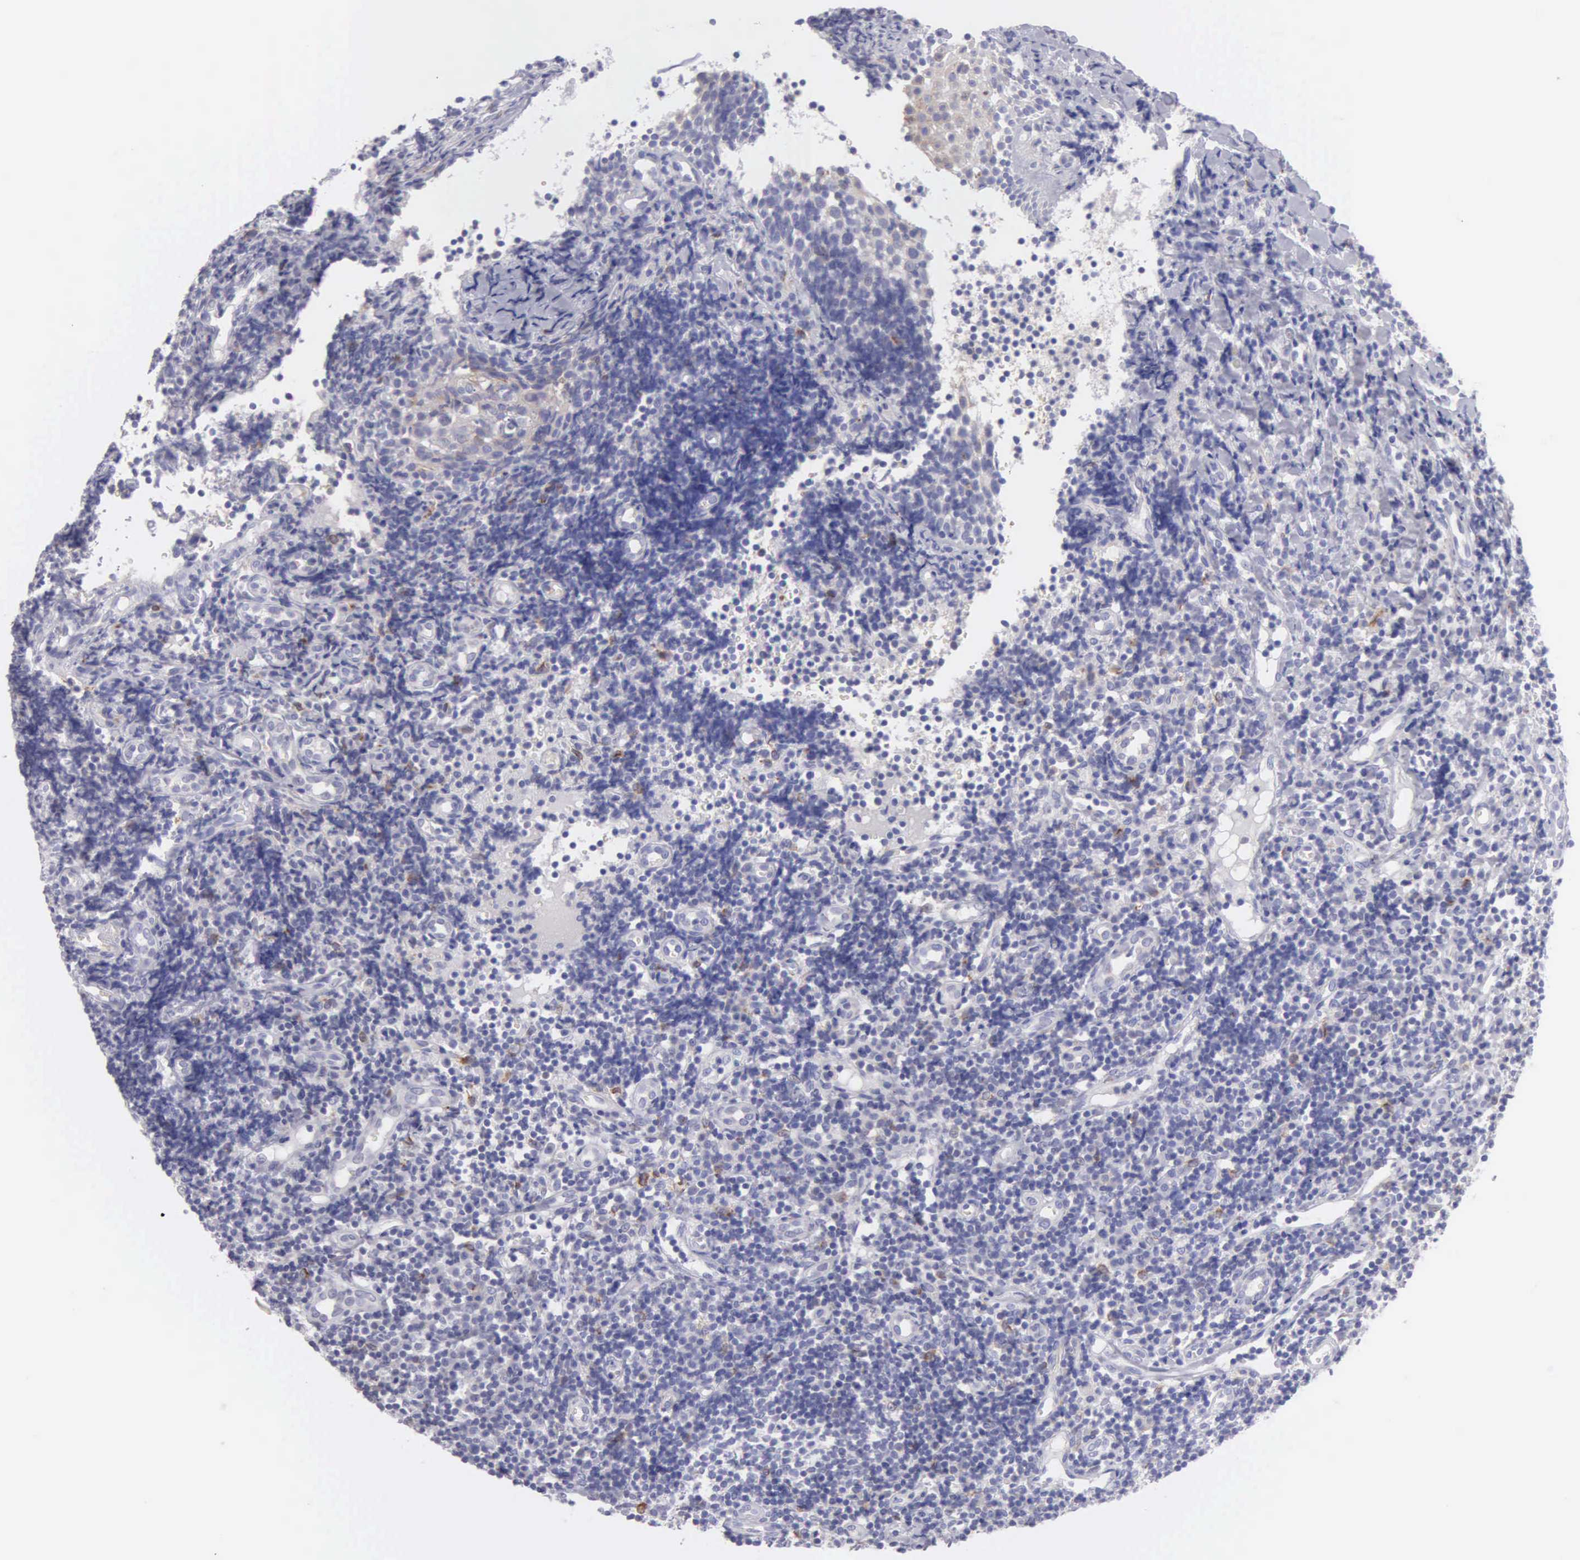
{"staining": {"intensity": "weak", "quantity": "<25%", "location": "cytoplasmic/membranous"}, "tissue": "tonsil", "cell_type": "Germinal center cells", "image_type": "normal", "snomed": [{"axis": "morphology", "description": "Normal tissue, NOS"}, {"axis": "topography", "description": "Tonsil"}], "caption": "Human tonsil stained for a protein using immunohistochemistry displays no expression in germinal center cells.", "gene": "TYRP1", "patient": {"sex": "female", "age": 58}}